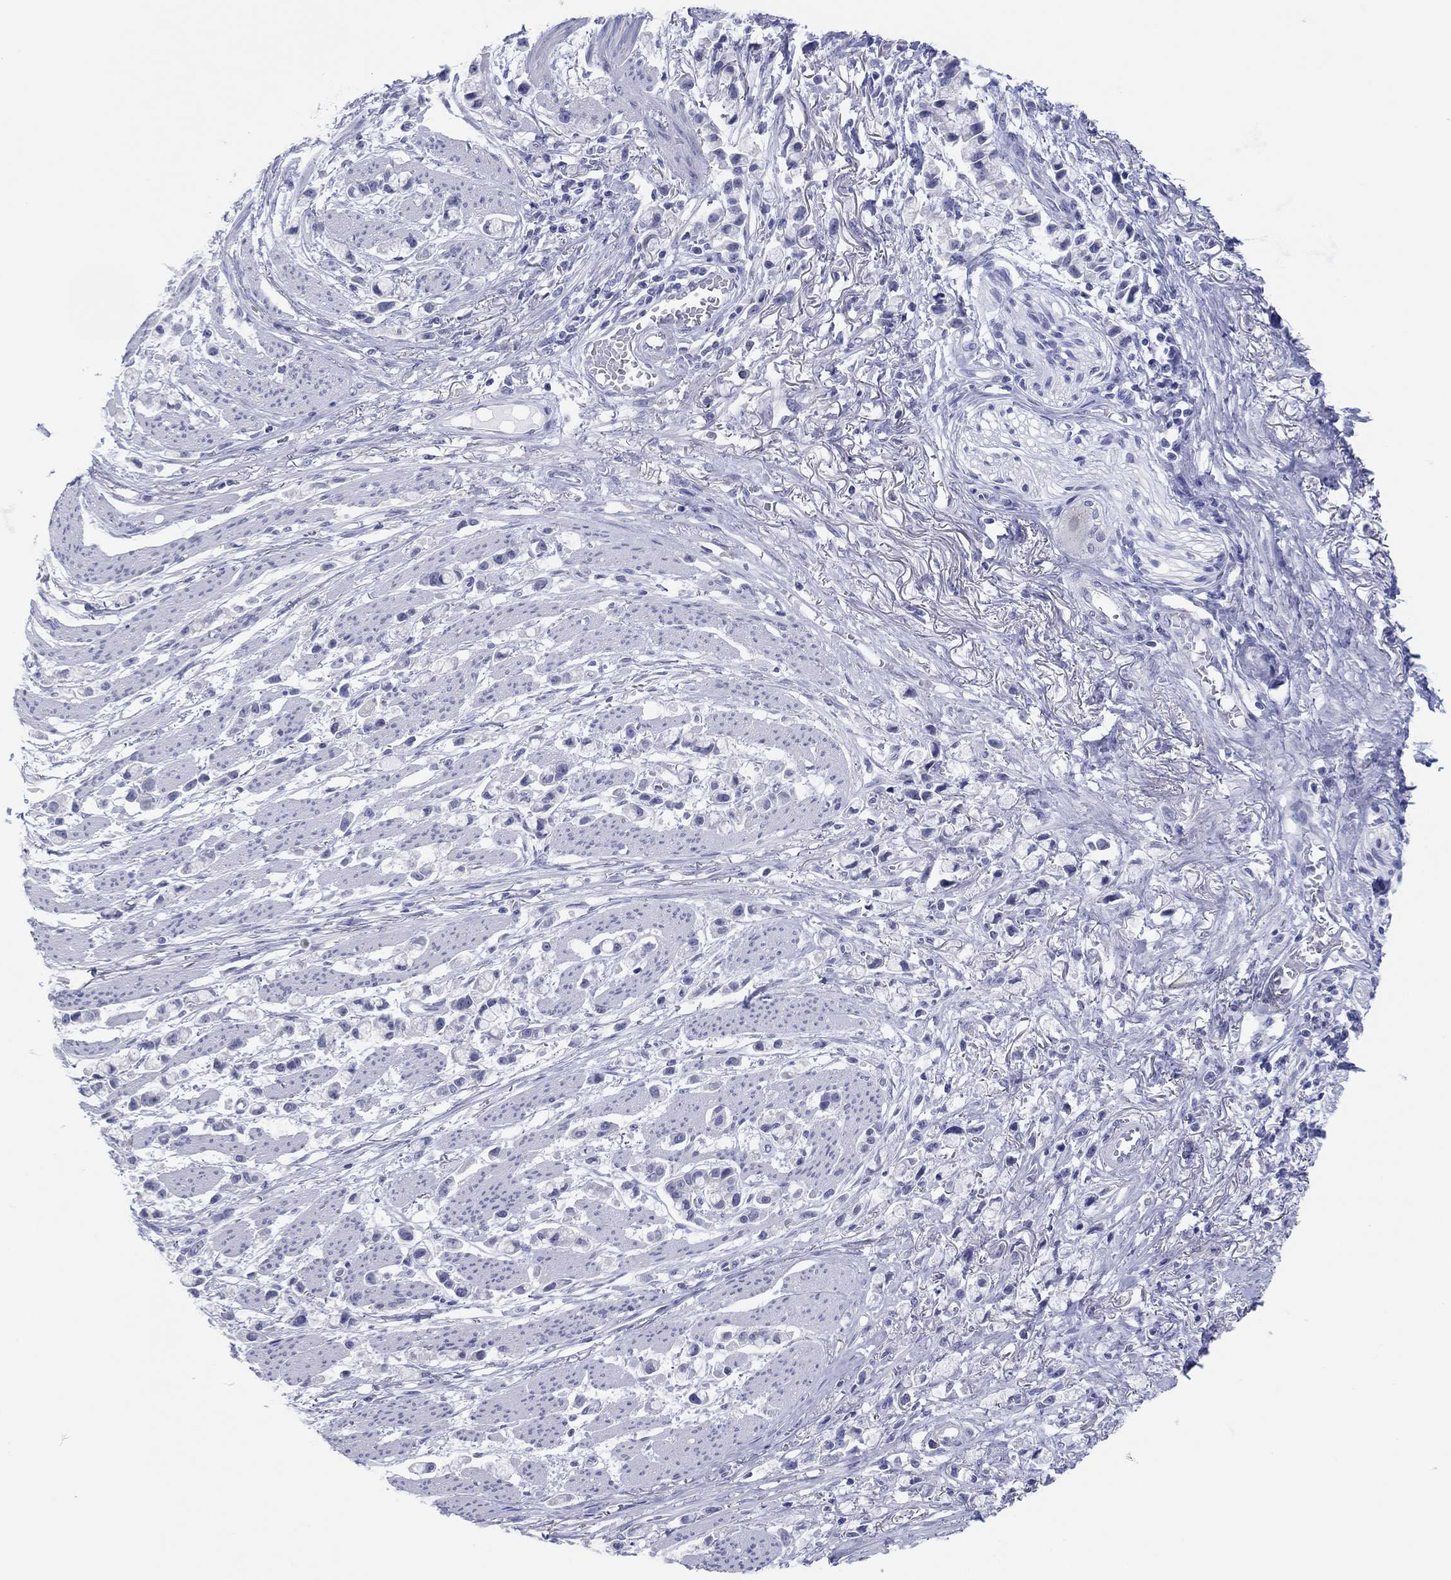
{"staining": {"intensity": "negative", "quantity": "none", "location": "none"}, "tissue": "stomach cancer", "cell_type": "Tumor cells", "image_type": "cancer", "snomed": [{"axis": "morphology", "description": "Adenocarcinoma, NOS"}, {"axis": "topography", "description": "Stomach"}], "caption": "This is an IHC image of stomach cancer. There is no staining in tumor cells.", "gene": "ERICH3", "patient": {"sex": "female", "age": 81}}